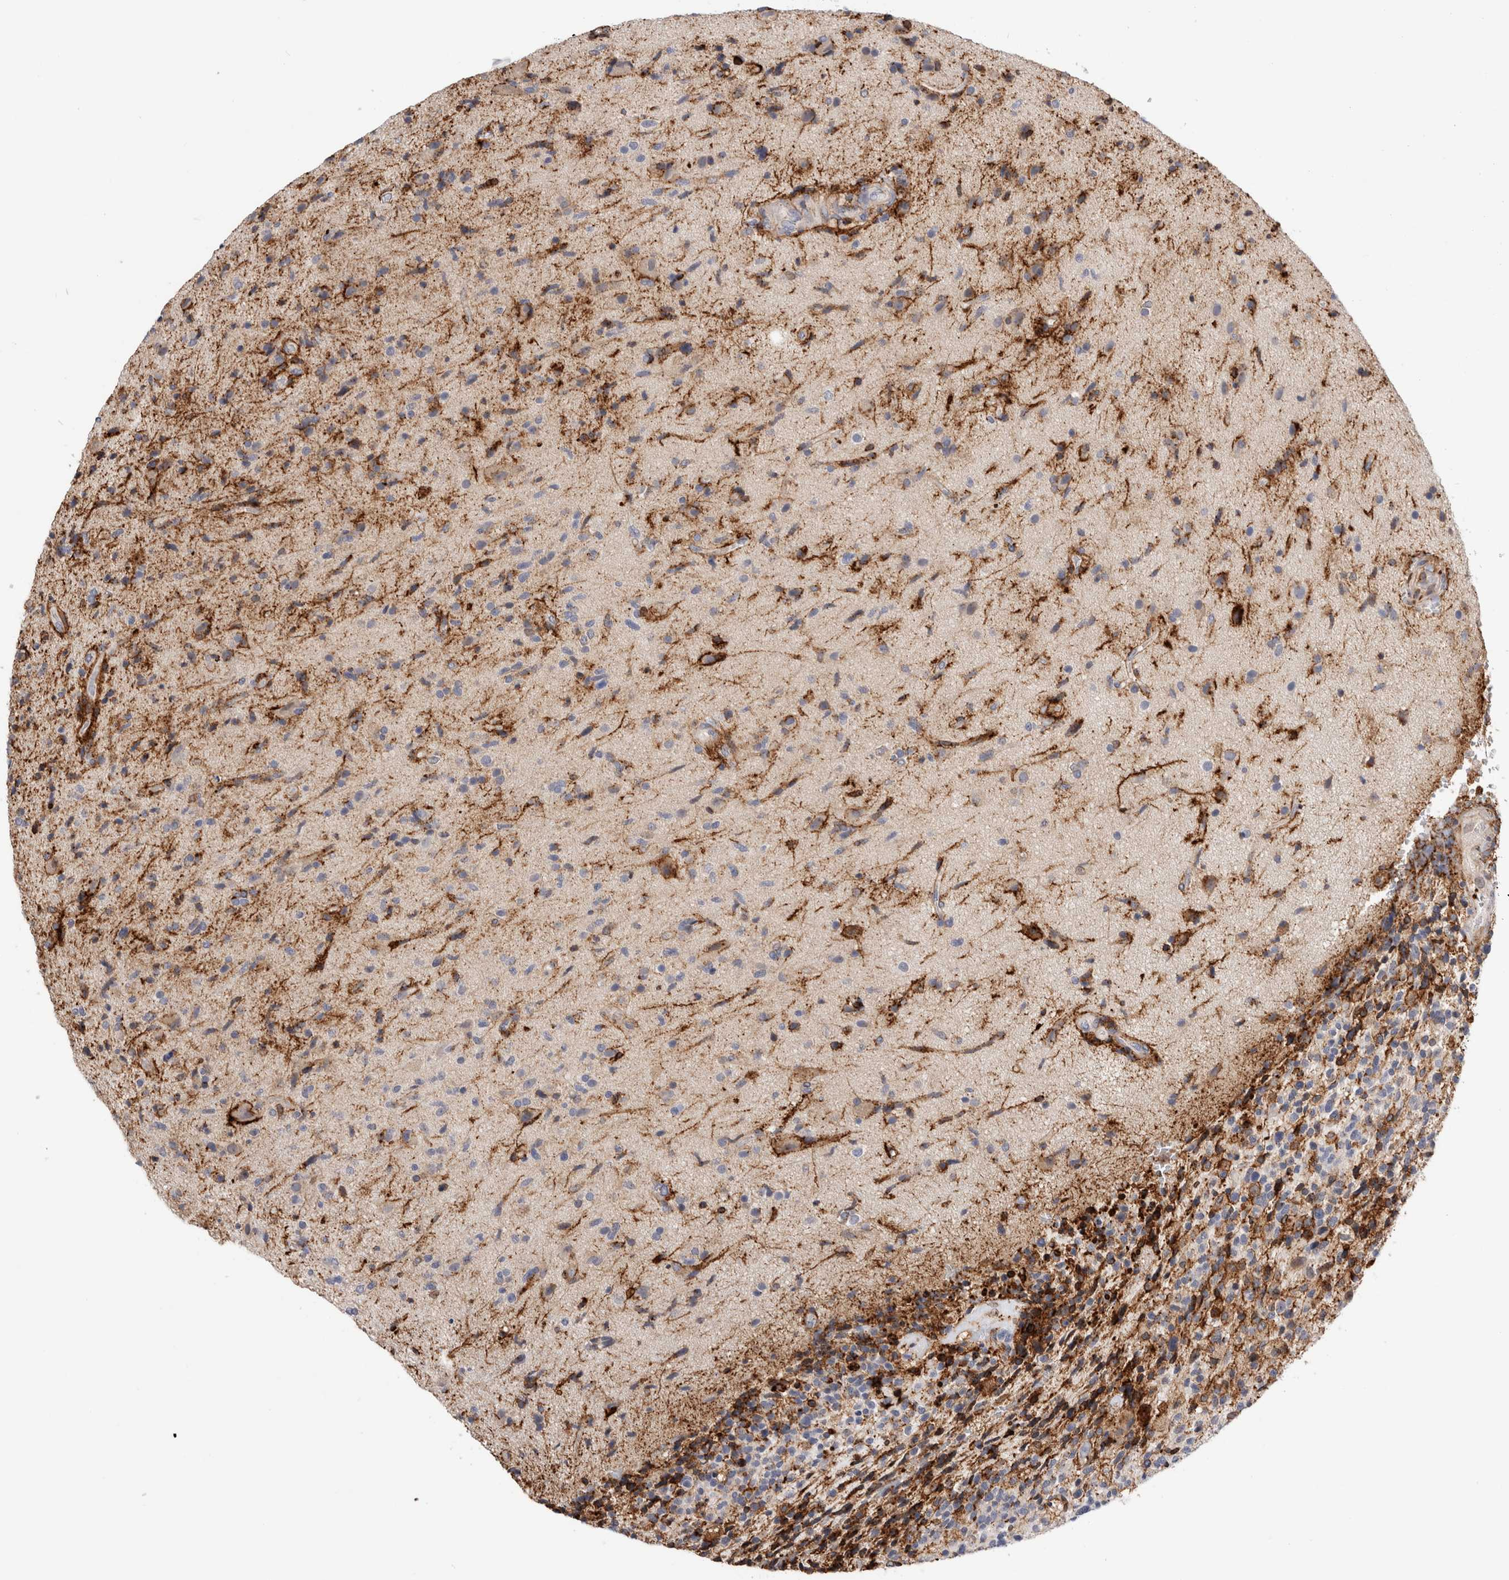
{"staining": {"intensity": "negative", "quantity": "none", "location": "none"}, "tissue": "glioma", "cell_type": "Tumor cells", "image_type": "cancer", "snomed": [{"axis": "morphology", "description": "Glioma, malignant, High grade"}, {"axis": "topography", "description": "Brain"}], "caption": "High-grade glioma (malignant) was stained to show a protein in brown. There is no significant positivity in tumor cells.", "gene": "CCDC88B", "patient": {"sex": "male", "age": 72}}